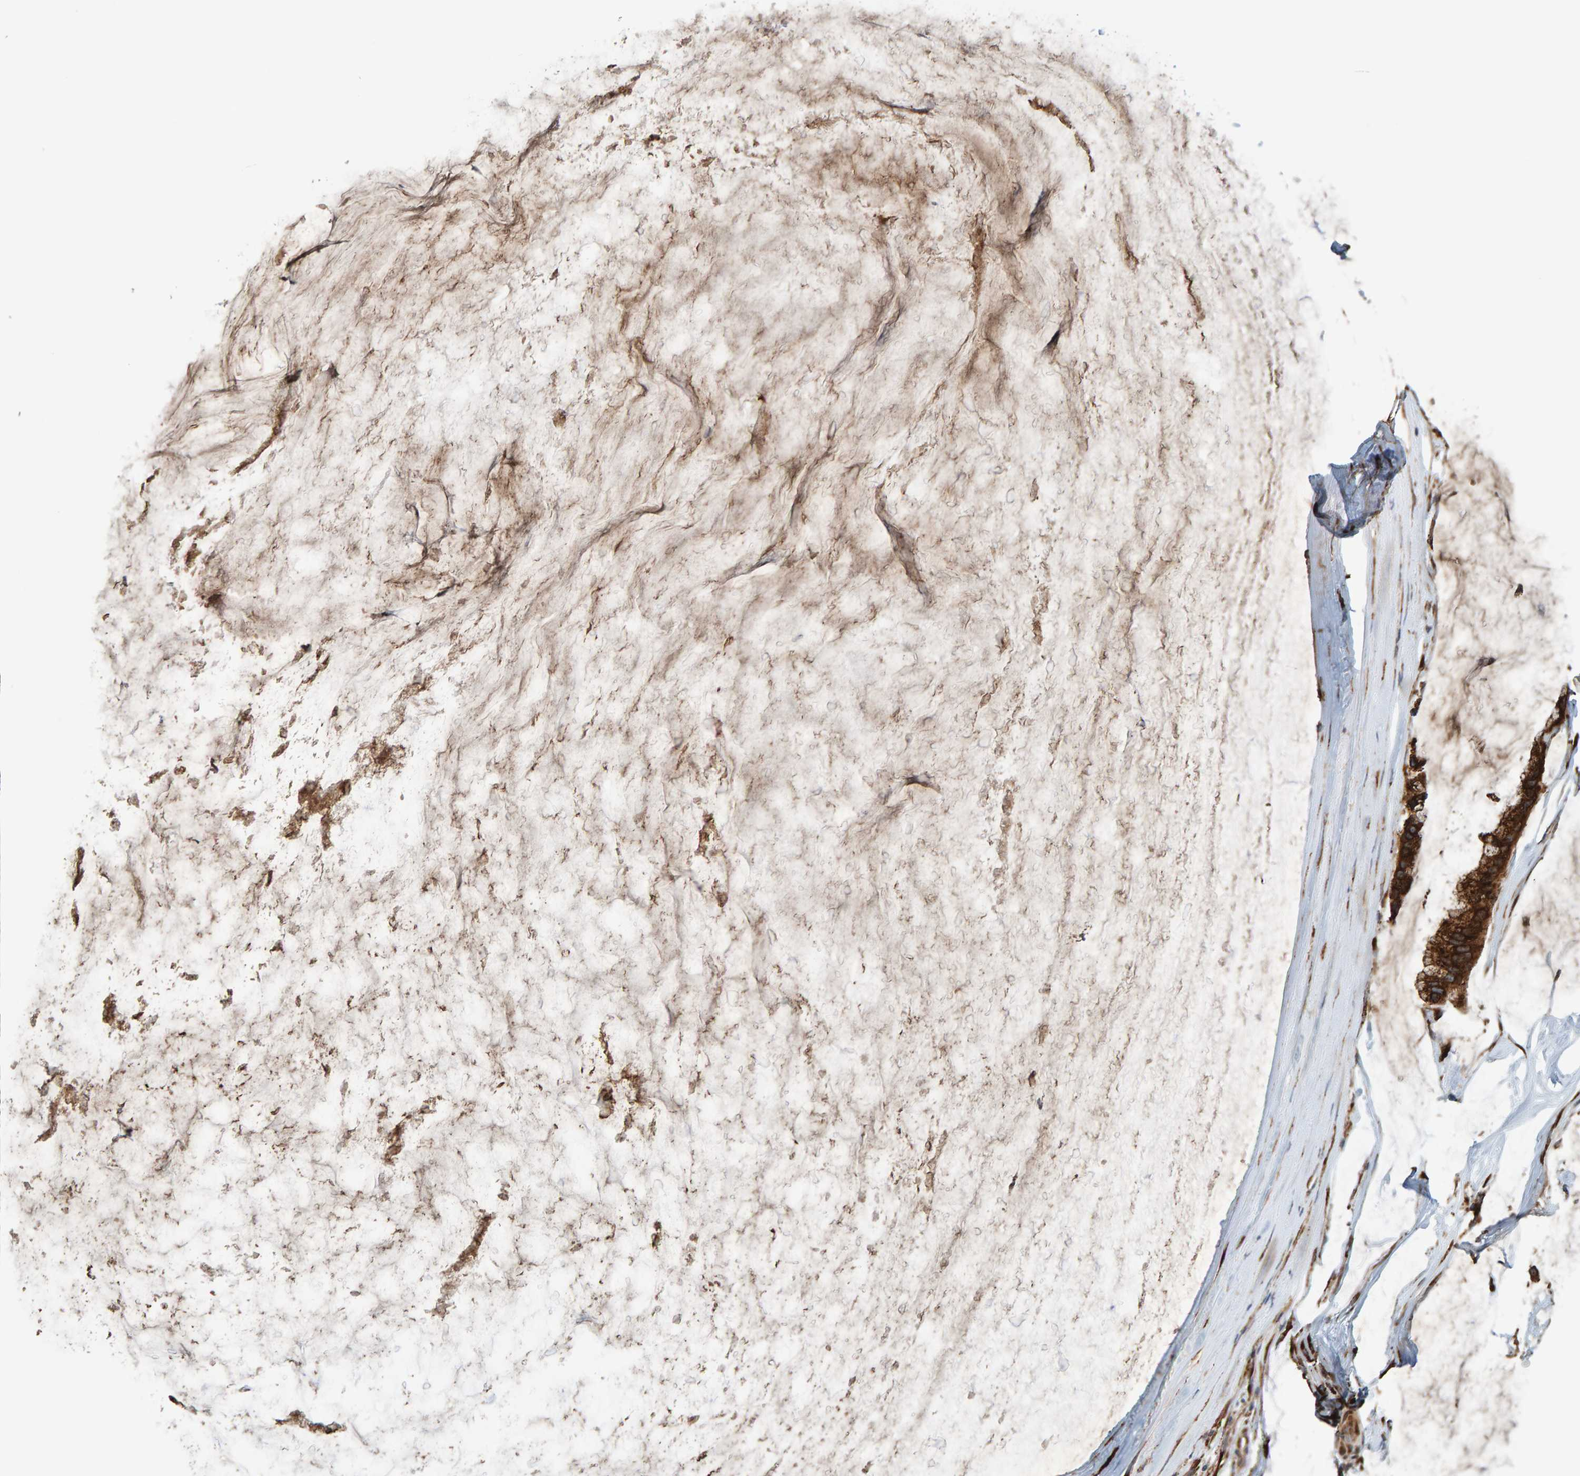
{"staining": {"intensity": "strong", "quantity": ">75%", "location": "cytoplasmic/membranous"}, "tissue": "ovarian cancer", "cell_type": "Tumor cells", "image_type": "cancer", "snomed": [{"axis": "morphology", "description": "Cystadenocarcinoma, mucinous, NOS"}, {"axis": "topography", "description": "Ovary"}], "caption": "About >75% of tumor cells in ovarian cancer demonstrate strong cytoplasmic/membranous protein positivity as visualized by brown immunohistochemical staining.", "gene": "BAIAP2", "patient": {"sex": "female", "age": 39}}